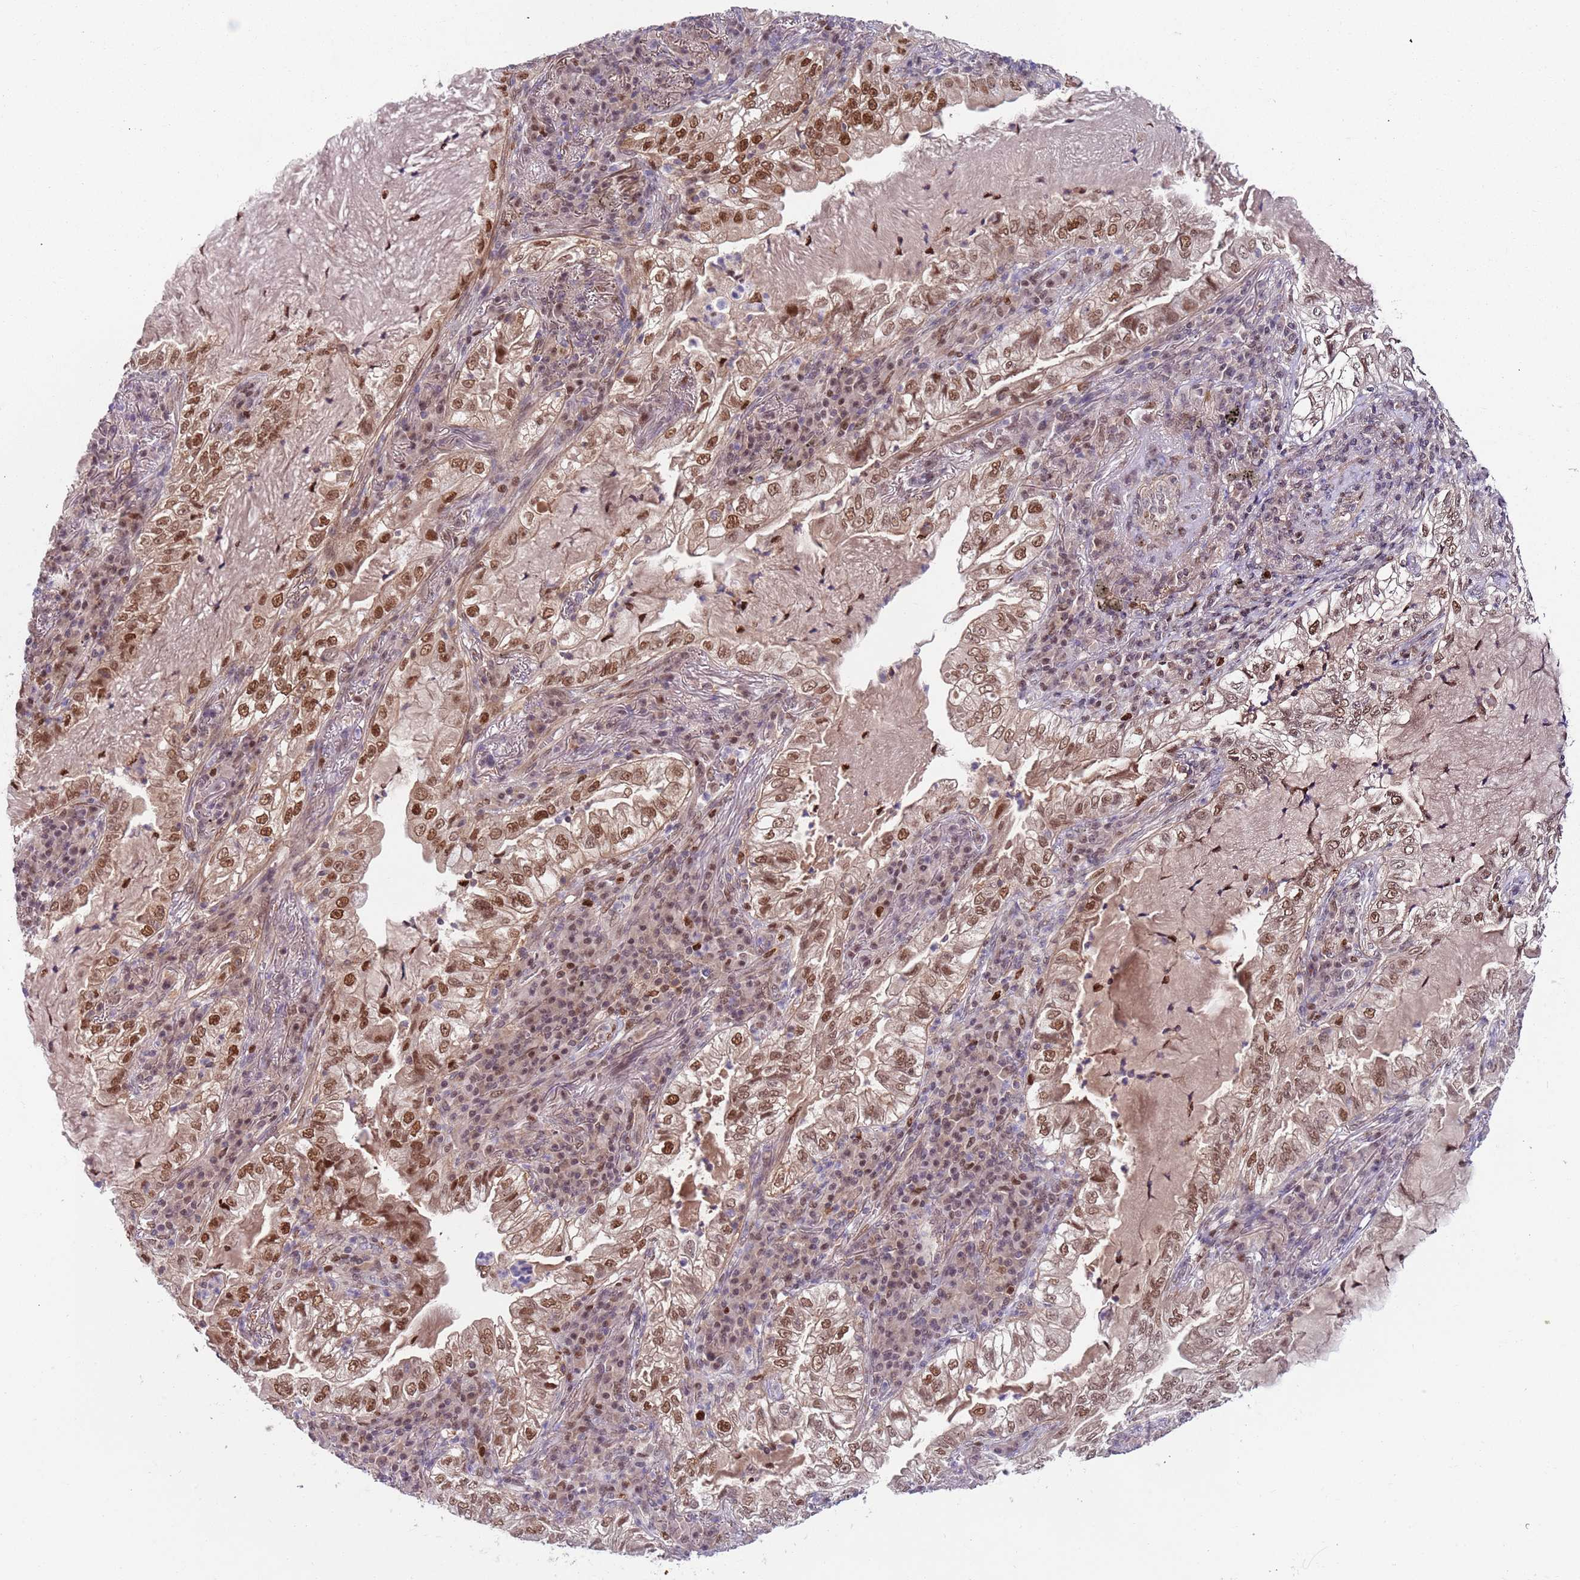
{"staining": {"intensity": "moderate", "quantity": ">75%", "location": "nuclear"}, "tissue": "lung cancer", "cell_type": "Tumor cells", "image_type": "cancer", "snomed": [{"axis": "morphology", "description": "Adenocarcinoma, NOS"}, {"axis": "topography", "description": "Lung"}], "caption": "An image of human lung cancer stained for a protein demonstrates moderate nuclear brown staining in tumor cells.", "gene": "RMND5B", "patient": {"sex": "female", "age": 73}}